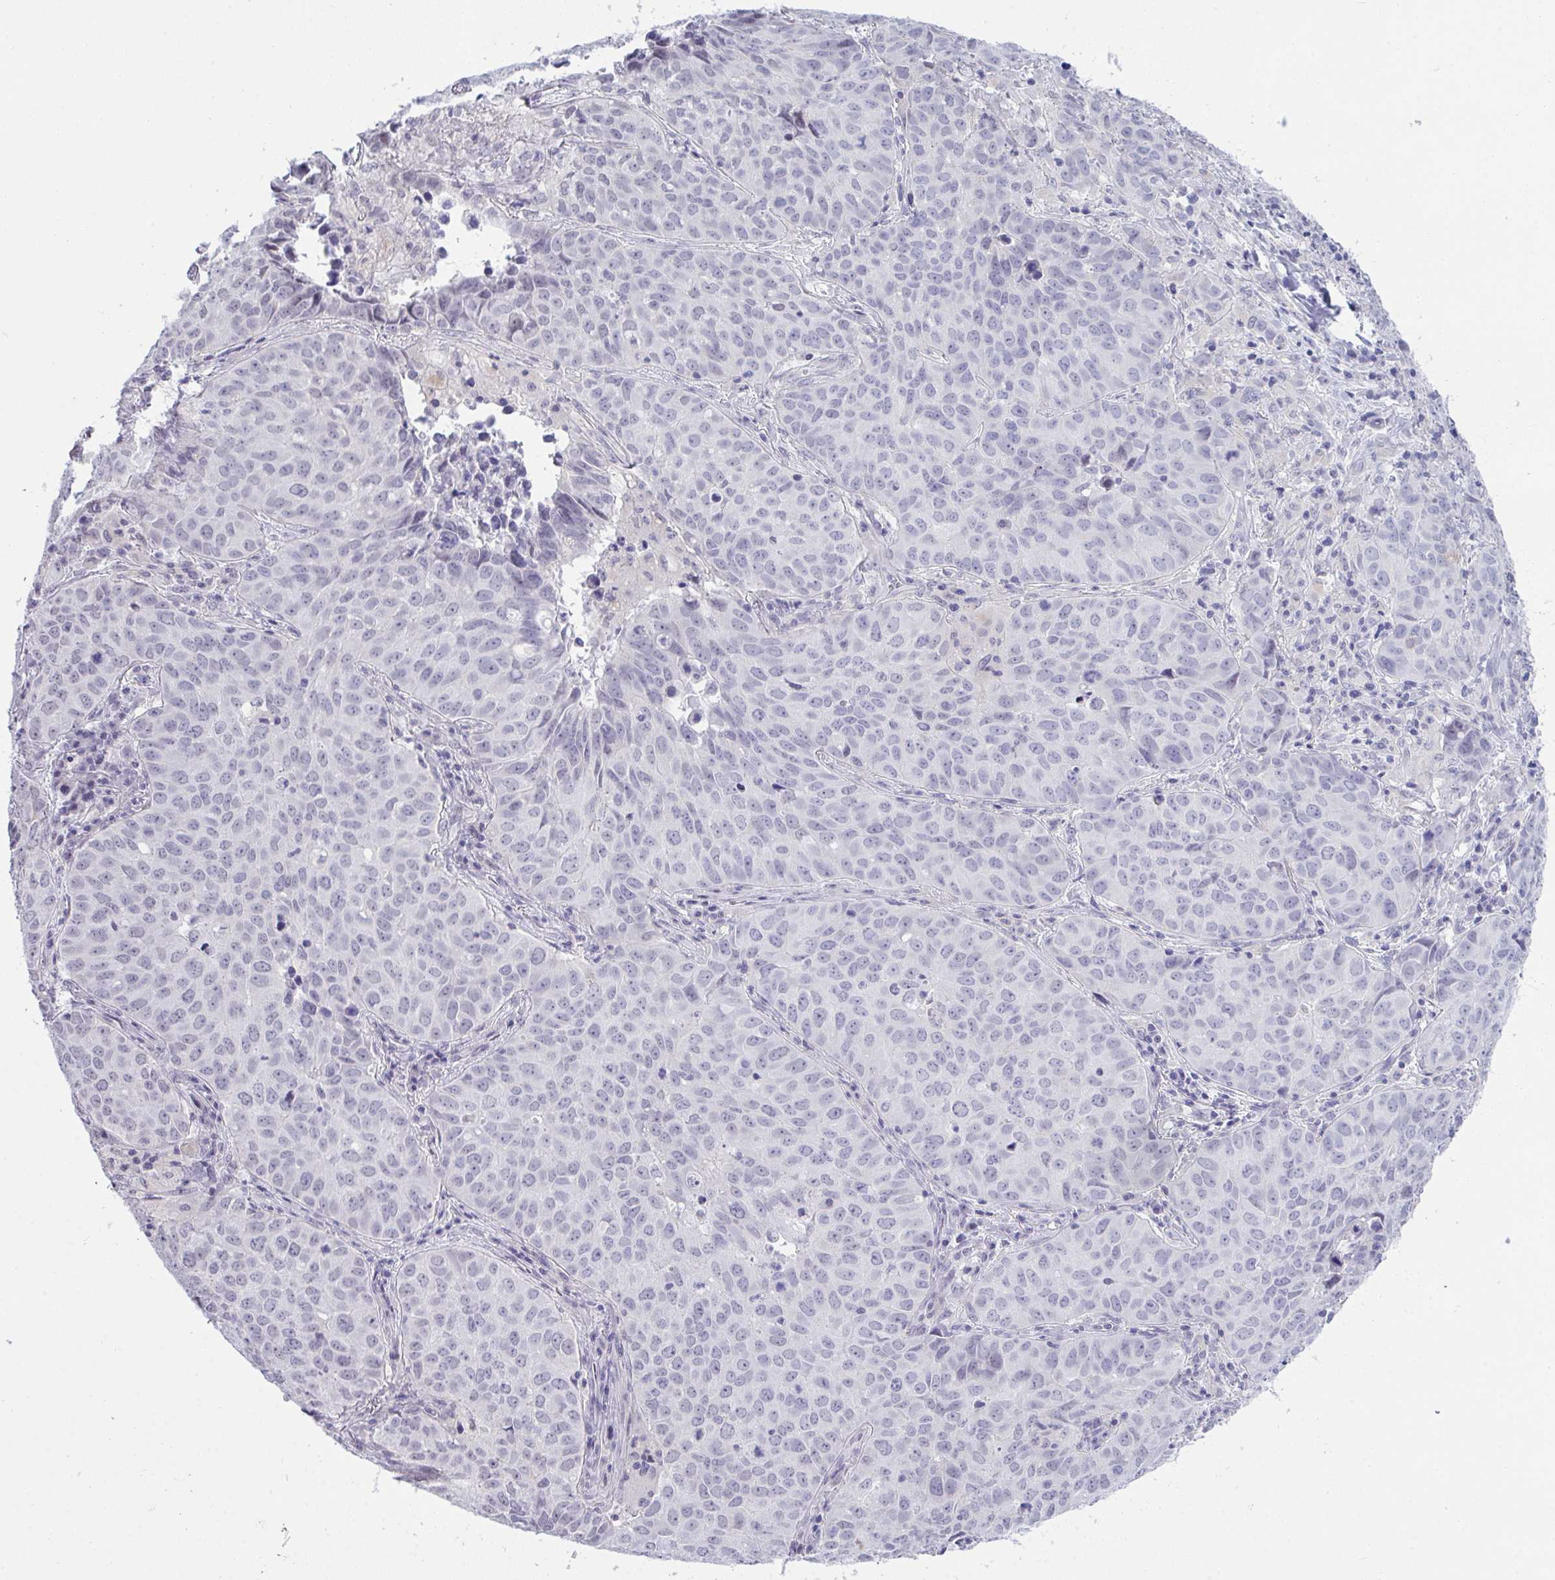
{"staining": {"intensity": "negative", "quantity": "none", "location": "none"}, "tissue": "lung cancer", "cell_type": "Tumor cells", "image_type": "cancer", "snomed": [{"axis": "morphology", "description": "Adenocarcinoma, NOS"}, {"axis": "topography", "description": "Lung"}], "caption": "Tumor cells show no significant protein expression in lung adenocarcinoma.", "gene": "ATP6V0D2", "patient": {"sex": "female", "age": 50}}